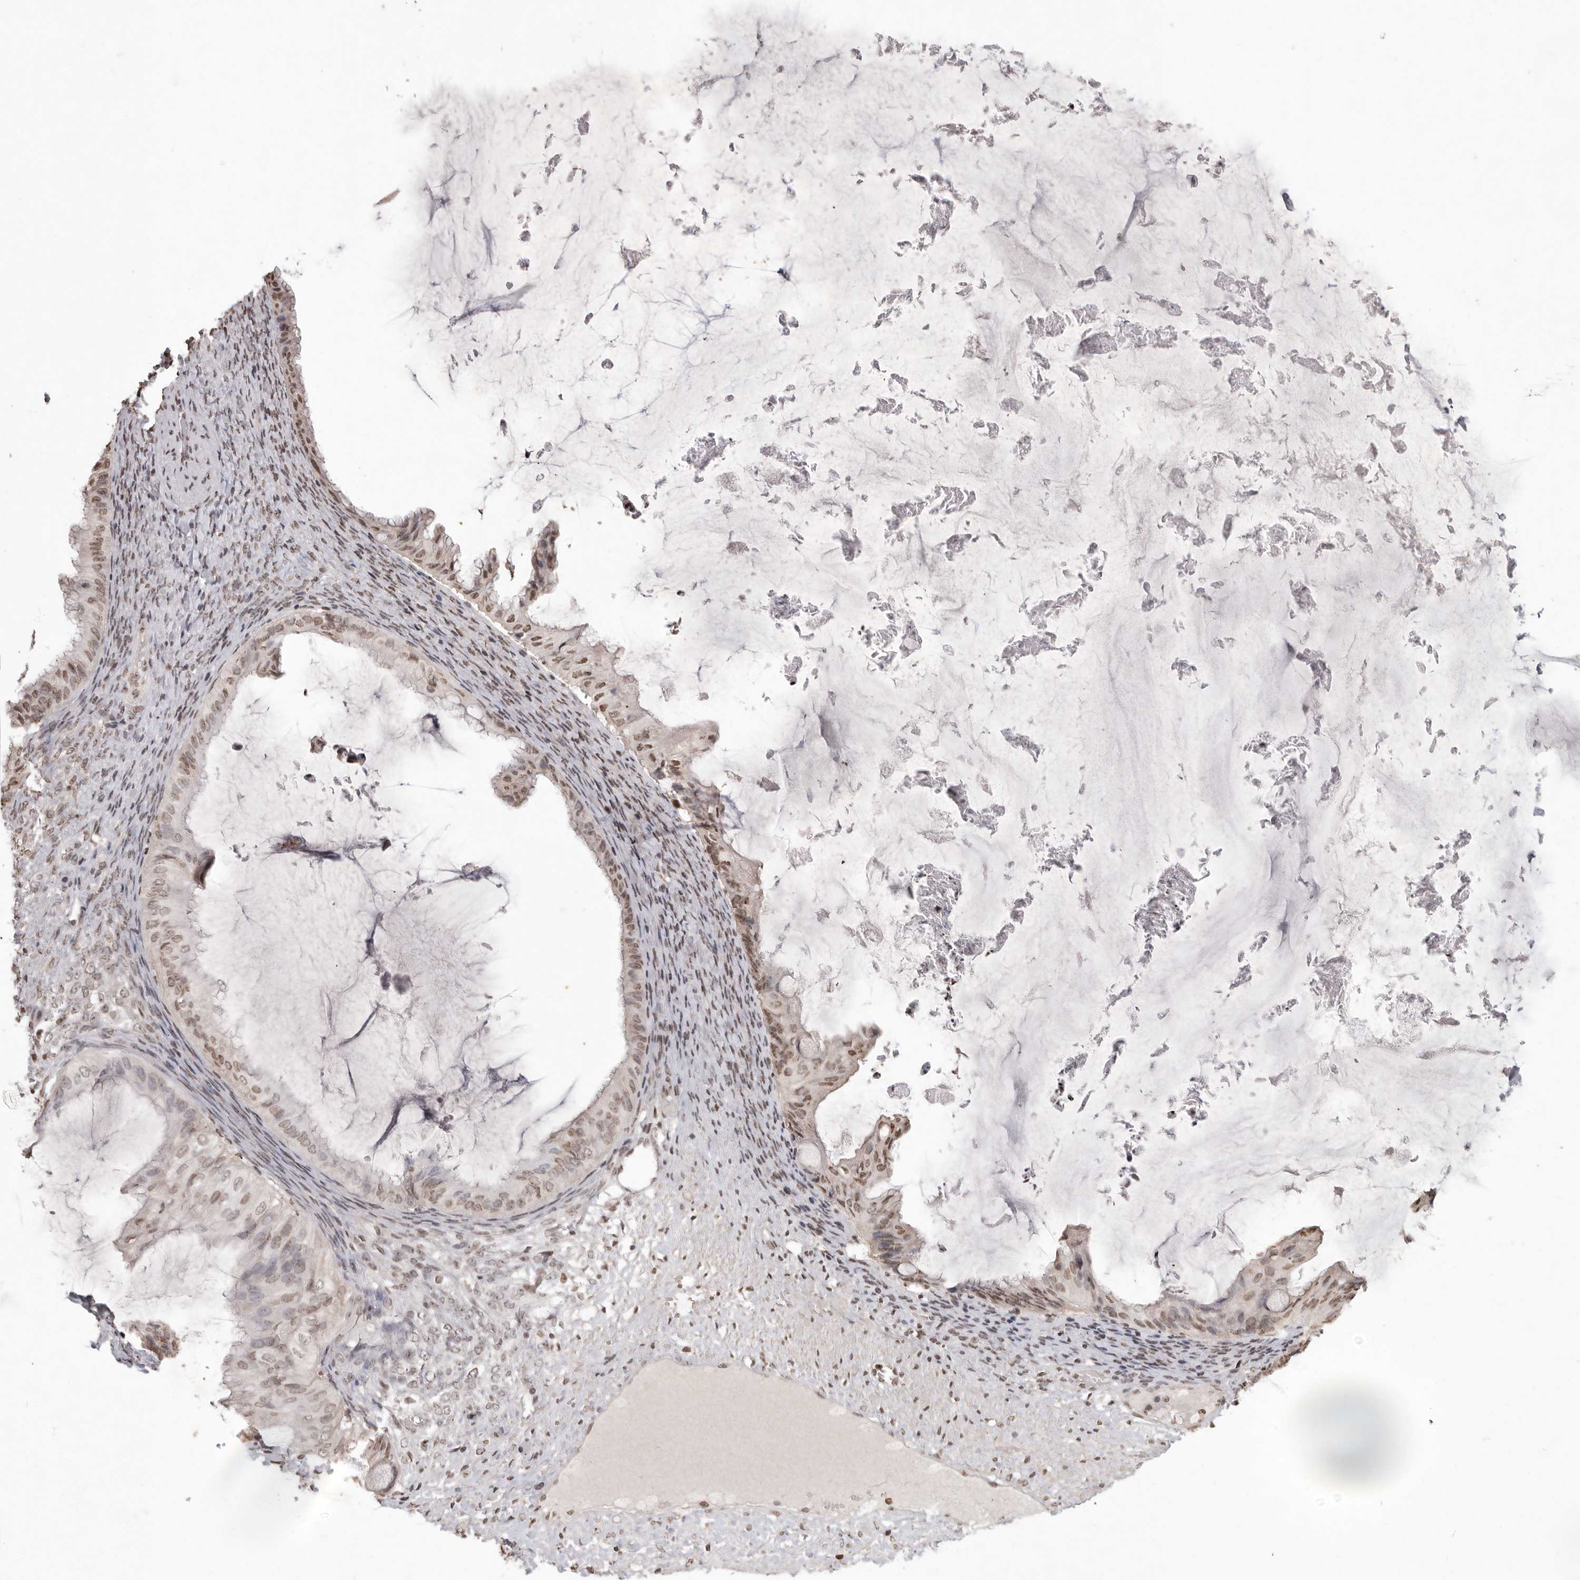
{"staining": {"intensity": "moderate", "quantity": ">75%", "location": "nuclear"}, "tissue": "ovarian cancer", "cell_type": "Tumor cells", "image_type": "cancer", "snomed": [{"axis": "morphology", "description": "Cystadenocarcinoma, mucinous, NOS"}, {"axis": "topography", "description": "Ovary"}], "caption": "Human mucinous cystadenocarcinoma (ovarian) stained for a protein (brown) displays moderate nuclear positive staining in approximately >75% of tumor cells.", "gene": "WDR45", "patient": {"sex": "female", "age": 61}}